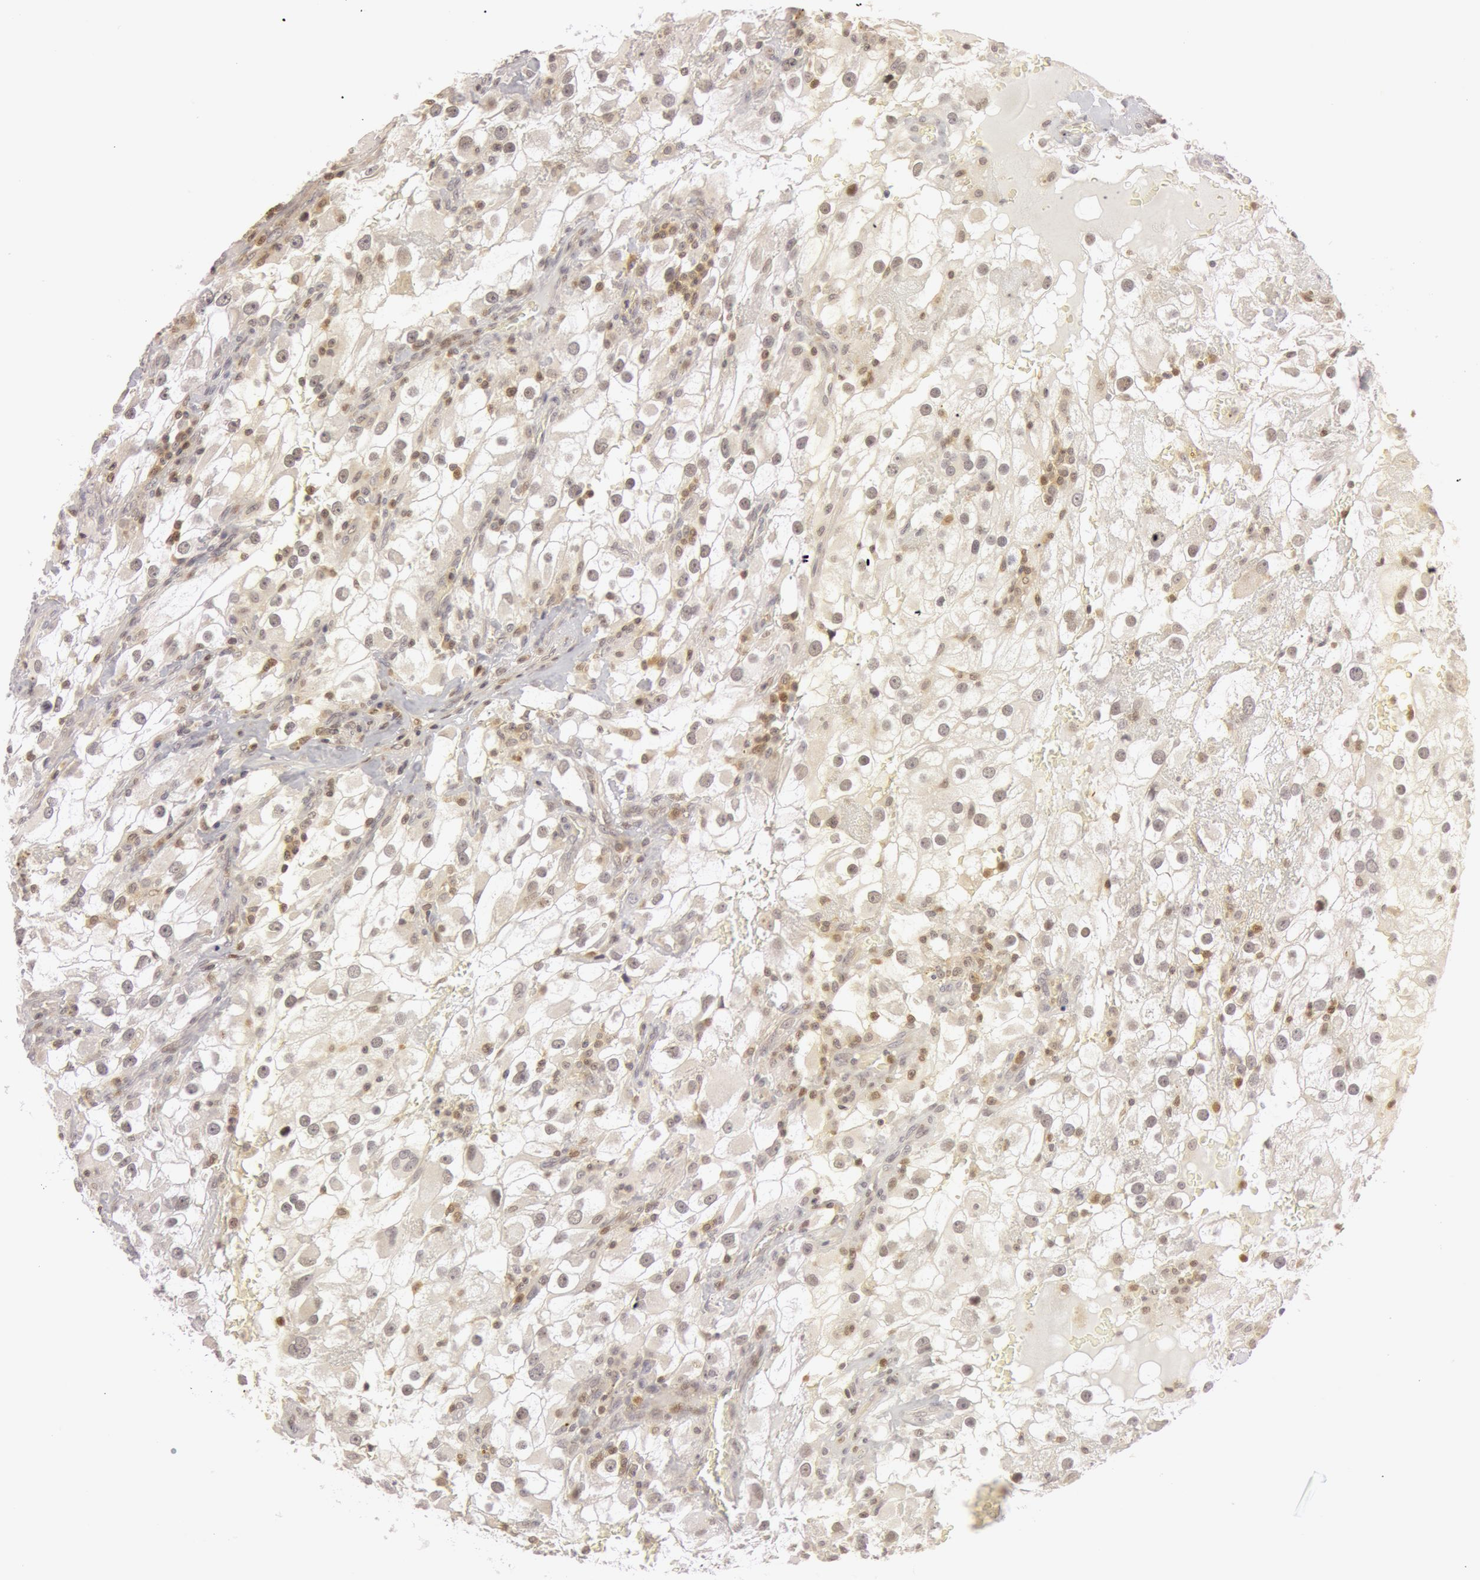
{"staining": {"intensity": "negative", "quantity": "none", "location": "none"}, "tissue": "renal cancer", "cell_type": "Tumor cells", "image_type": "cancer", "snomed": [{"axis": "morphology", "description": "Adenocarcinoma, NOS"}, {"axis": "topography", "description": "Kidney"}], "caption": "DAB immunohistochemical staining of renal cancer (adenocarcinoma) exhibits no significant expression in tumor cells.", "gene": "OASL", "patient": {"sex": "female", "age": 52}}